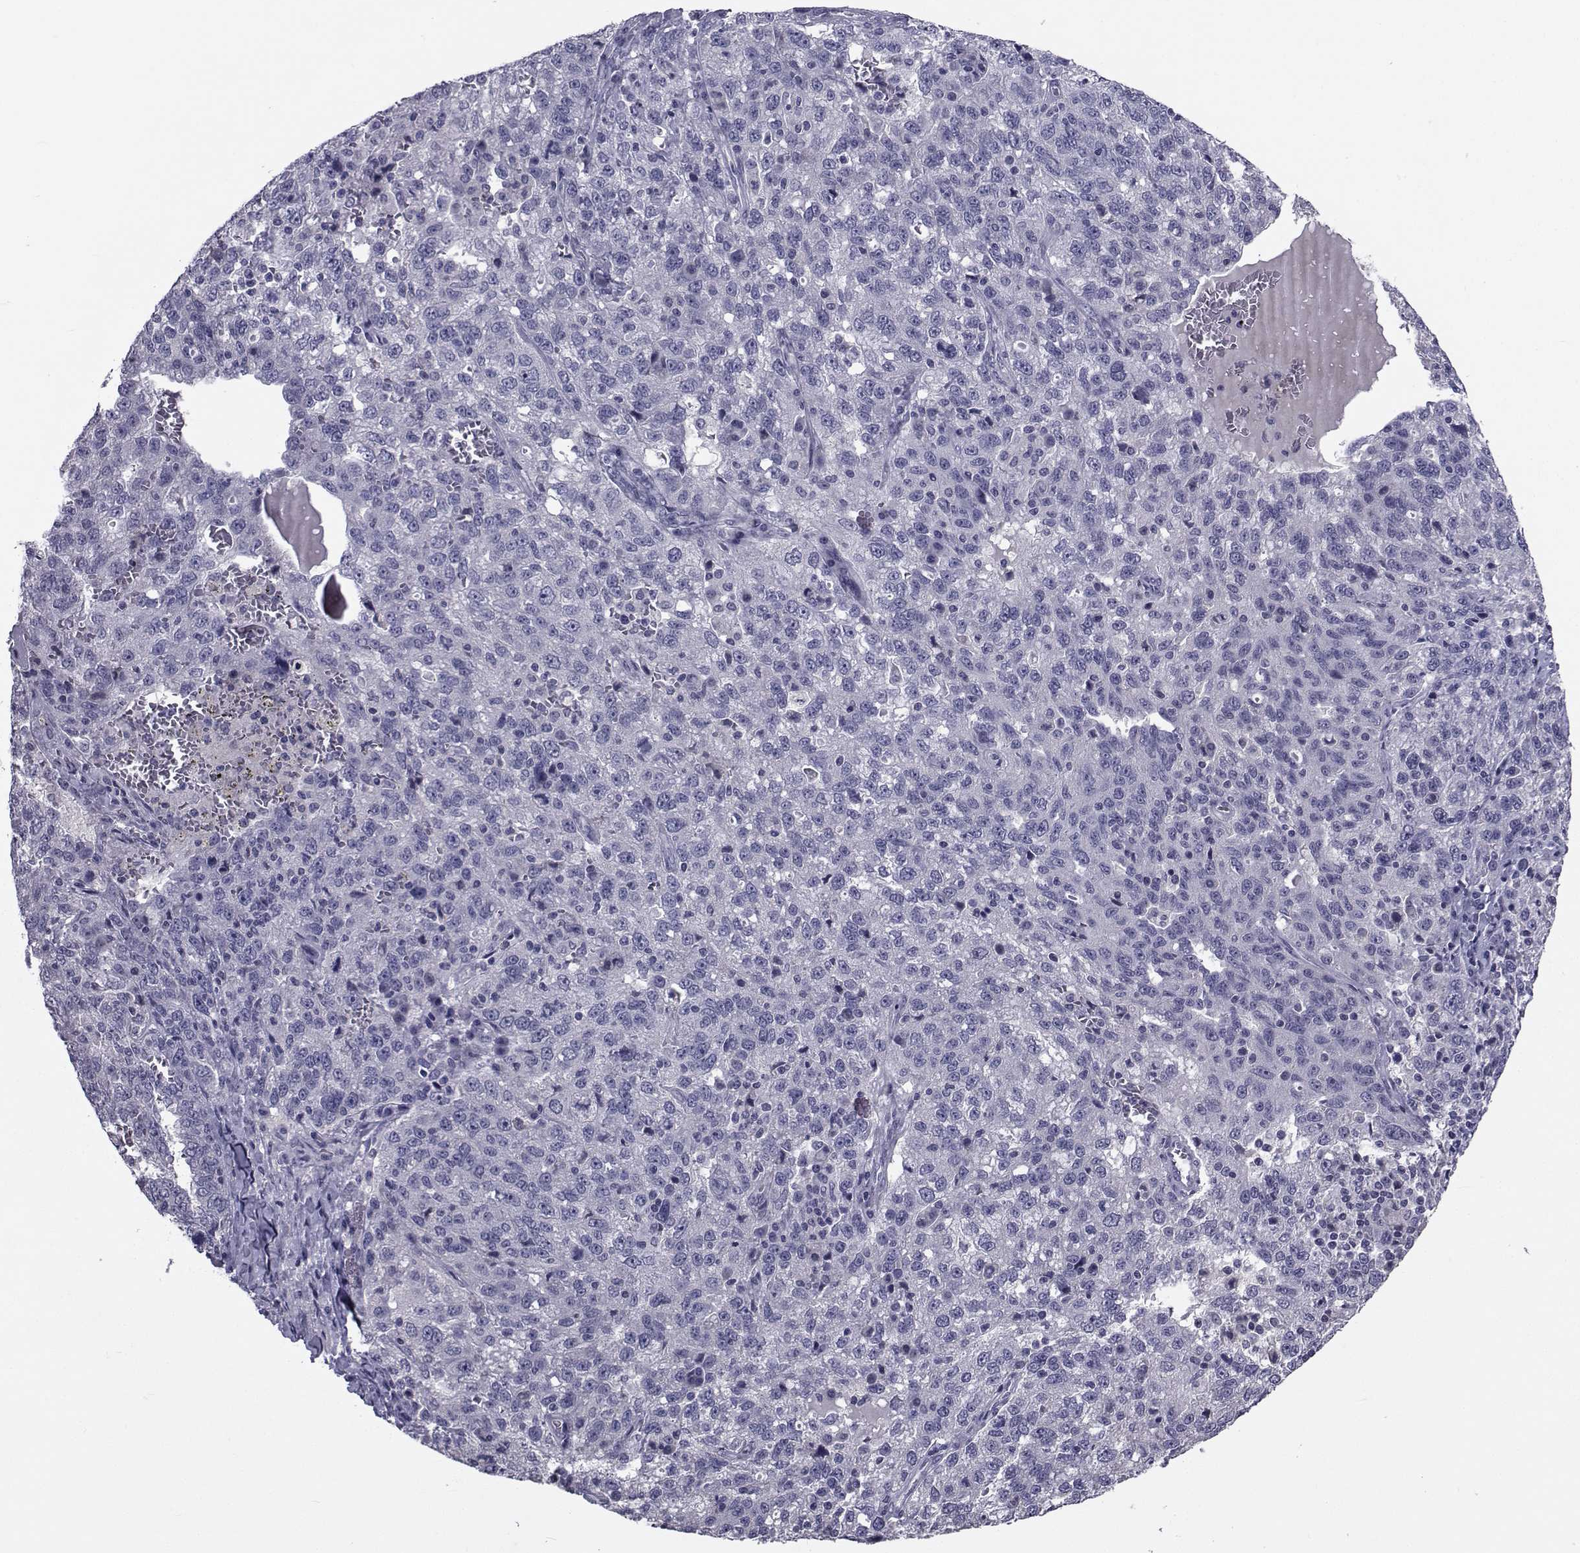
{"staining": {"intensity": "negative", "quantity": "none", "location": "none"}, "tissue": "ovarian cancer", "cell_type": "Tumor cells", "image_type": "cancer", "snomed": [{"axis": "morphology", "description": "Cystadenocarcinoma, serous, NOS"}, {"axis": "topography", "description": "Ovary"}], "caption": "This is a histopathology image of immunohistochemistry (IHC) staining of ovarian serous cystadenocarcinoma, which shows no expression in tumor cells. (DAB (3,3'-diaminobenzidine) immunohistochemistry (IHC), high magnification).", "gene": "CHRNA1", "patient": {"sex": "female", "age": 71}}